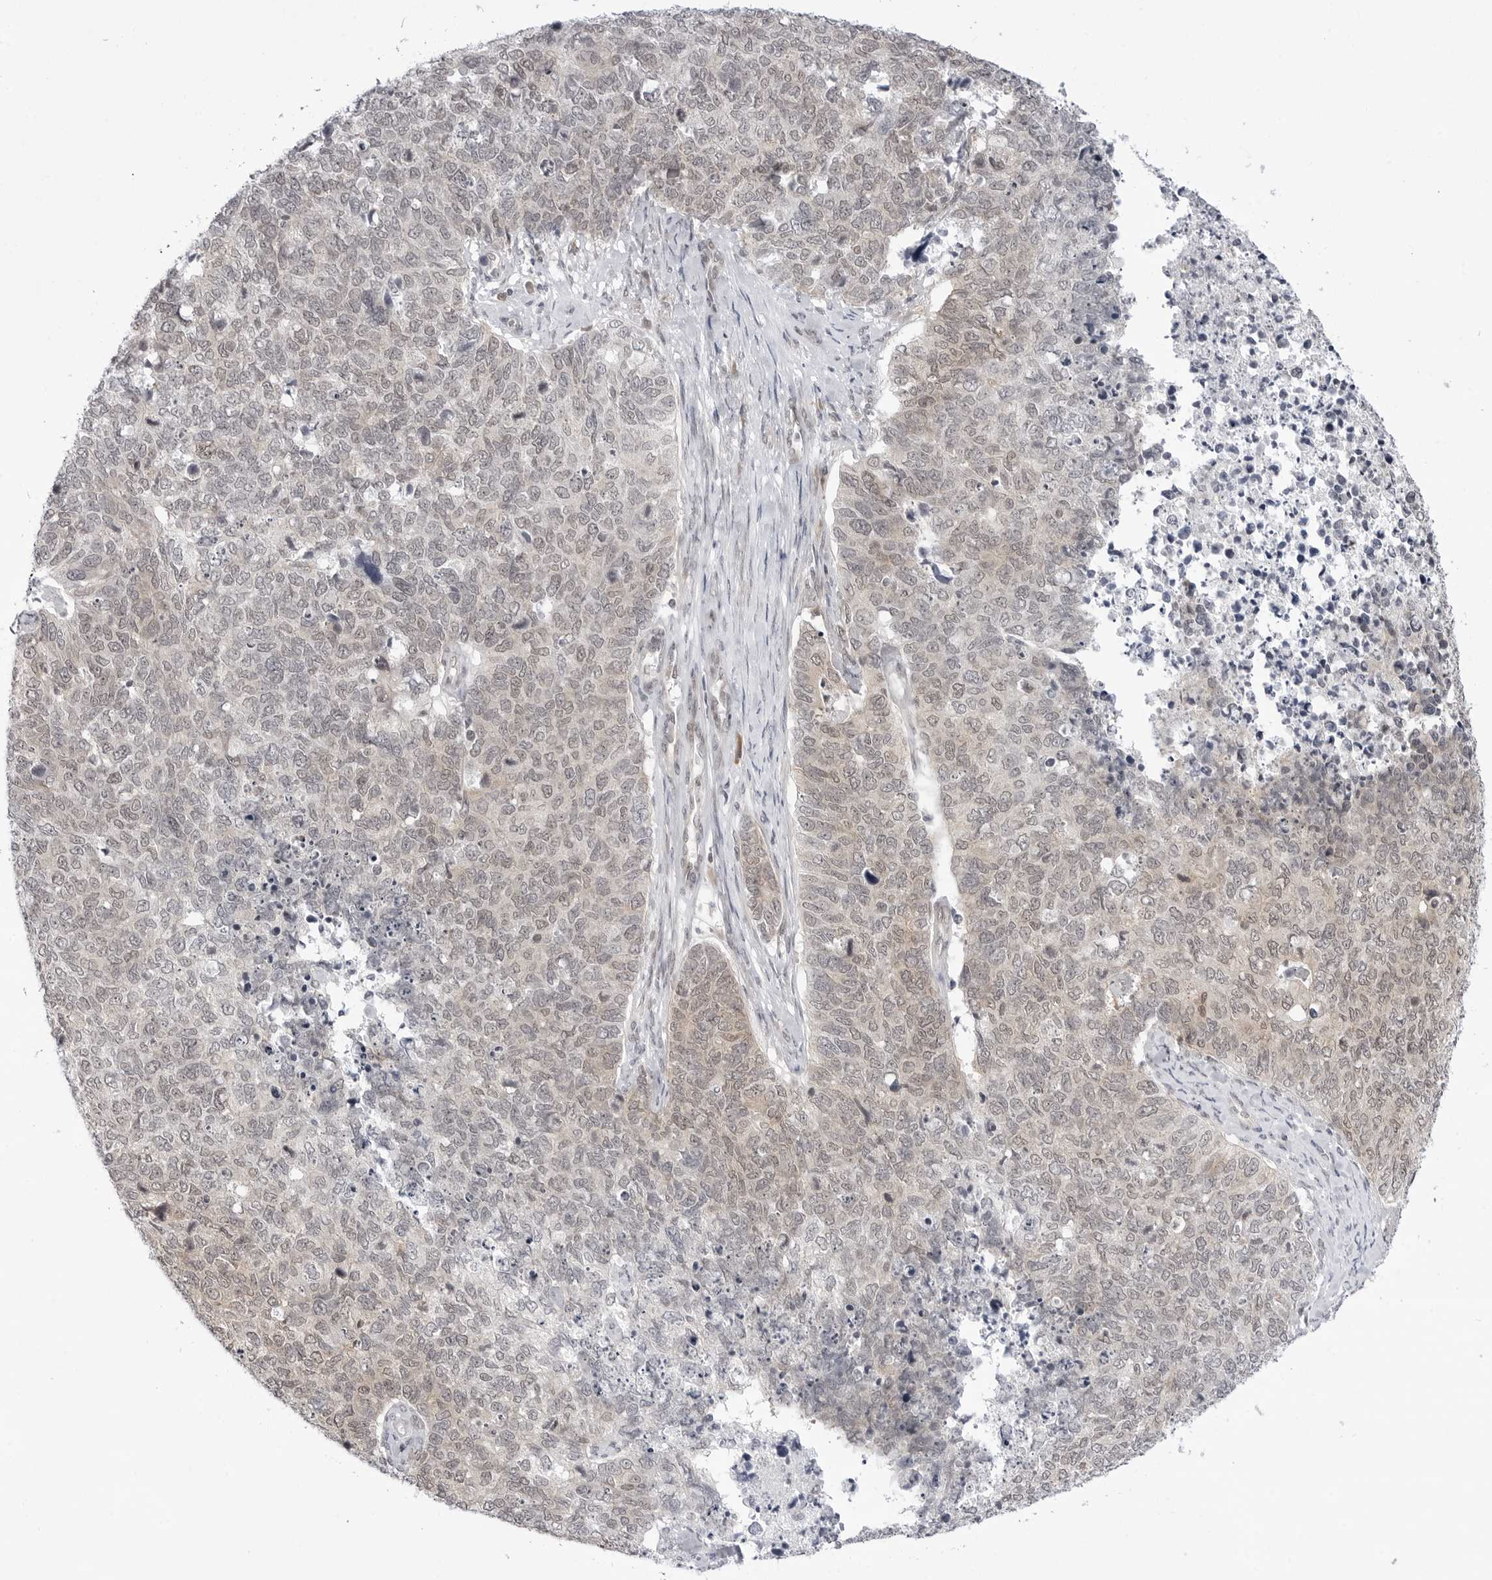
{"staining": {"intensity": "weak", "quantity": "<25%", "location": "cytoplasmic/membranous,nuclear"}, "tissue": "cervical cancer", "cell_type": "Tumor cells", "image_type": "cancer", "snomed": [{"axis": "morphology", "description": "Squamous cell carcinoma, NOS"}, {"axis": "topography", "description": "Cervix"}], "caption": "The photomicrograph demonstrates no significant expression in tumor cells of cervical squamous cell carcinoma.", "gene": "PPP2R5C", "patient": {"sex": "female", "age": 63}}